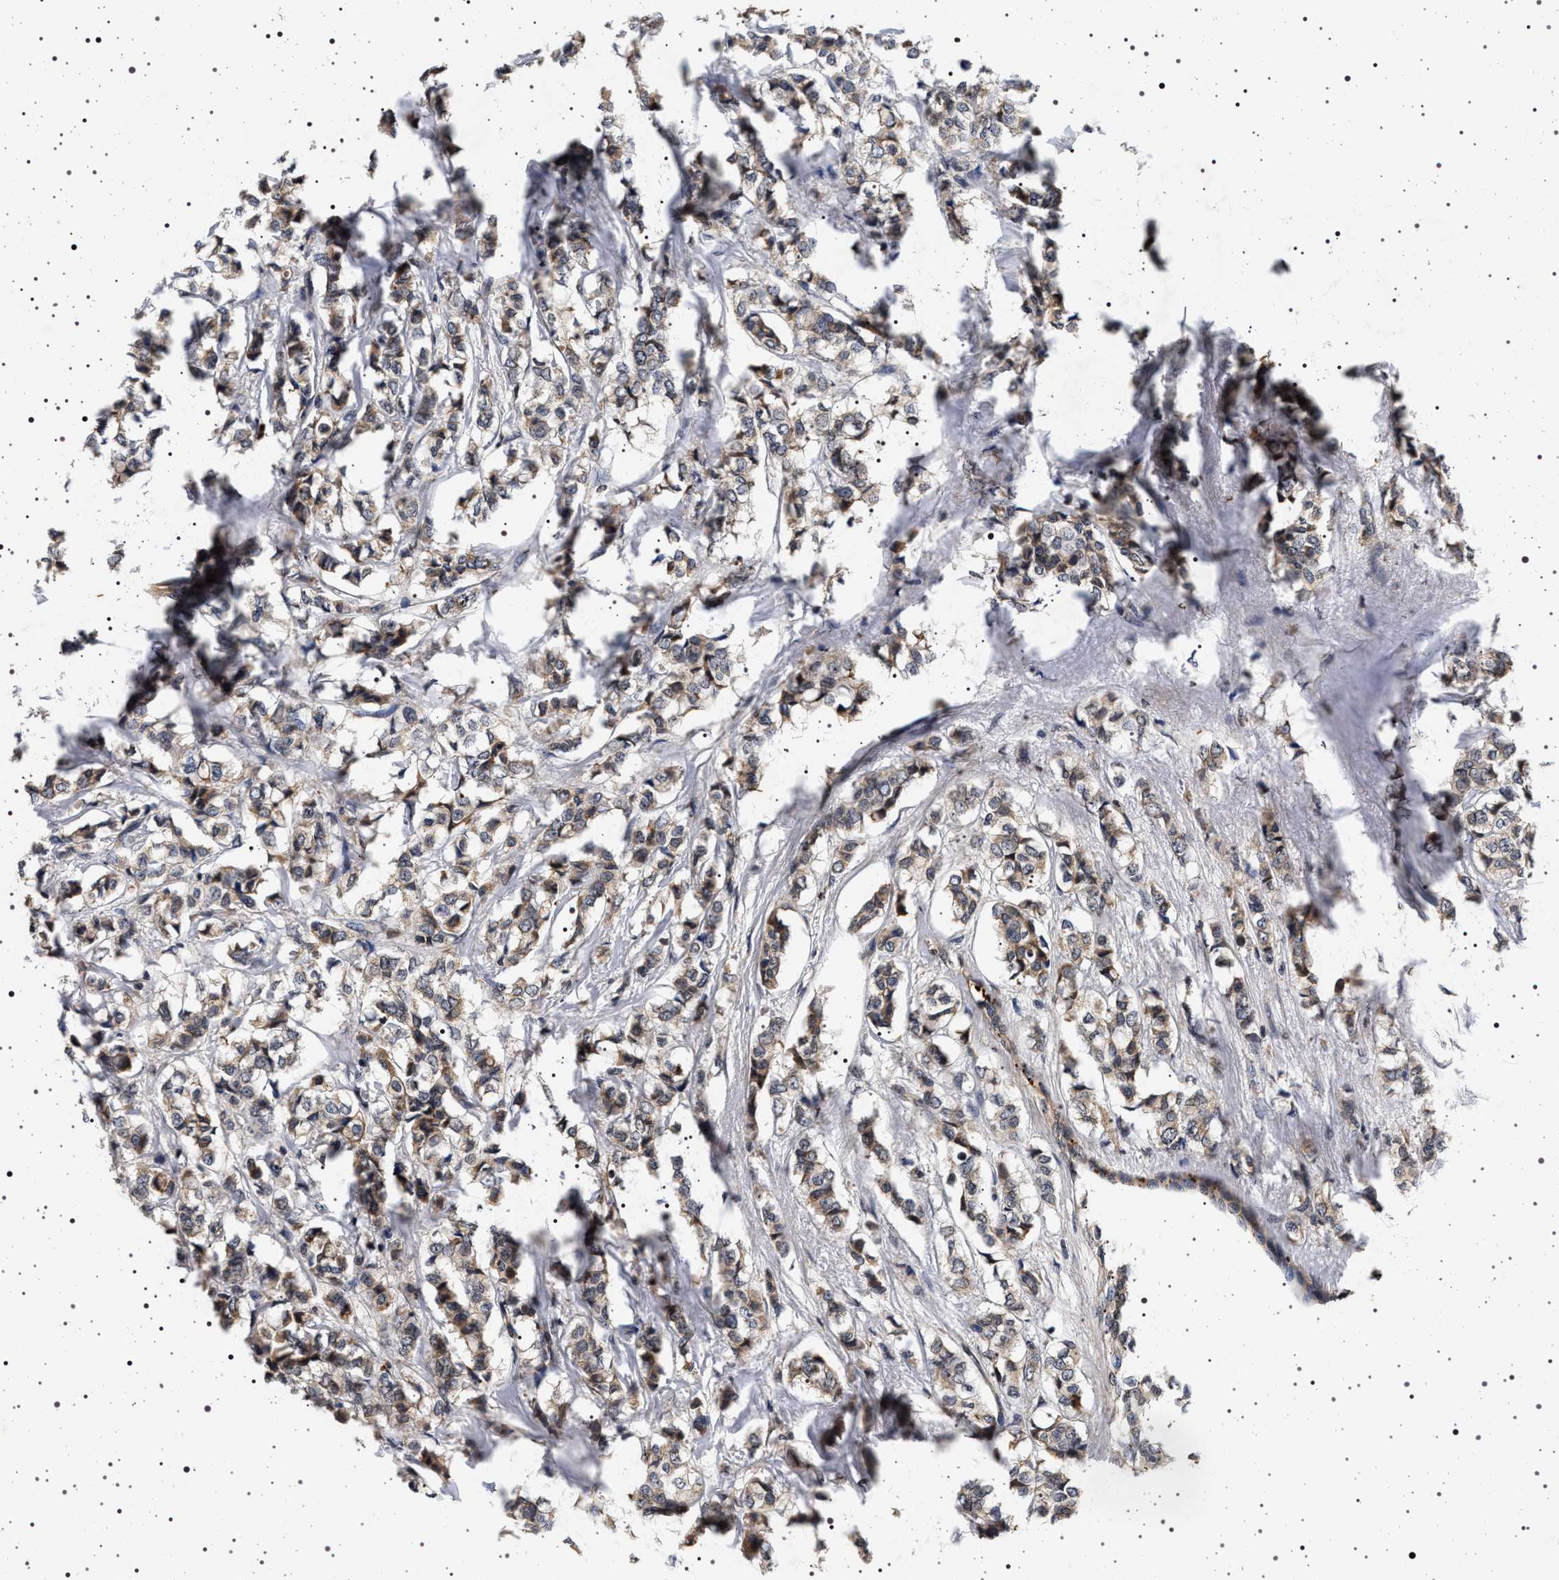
{"staining": {"intensity": "weak", "quantity": "25%-75%", "location": "cytoplasmic/membranous"}, "tissue": "breast cancer", "cell_type": "Tumor cells", "image_type": "cancer", "snomed": [{"axis": "morphology", "description": "Lobular carcinoma"}, {"axis": "topography", "description": "Breast"}], "caption": "Weak cytoplasmic/membranous protein staining is appreciated in about 25%-75% of tumor cells in breast cancer (lobular carcinoma).", "gene": "CDKN1B", "patient": {"sex": "female", "age": 60}}